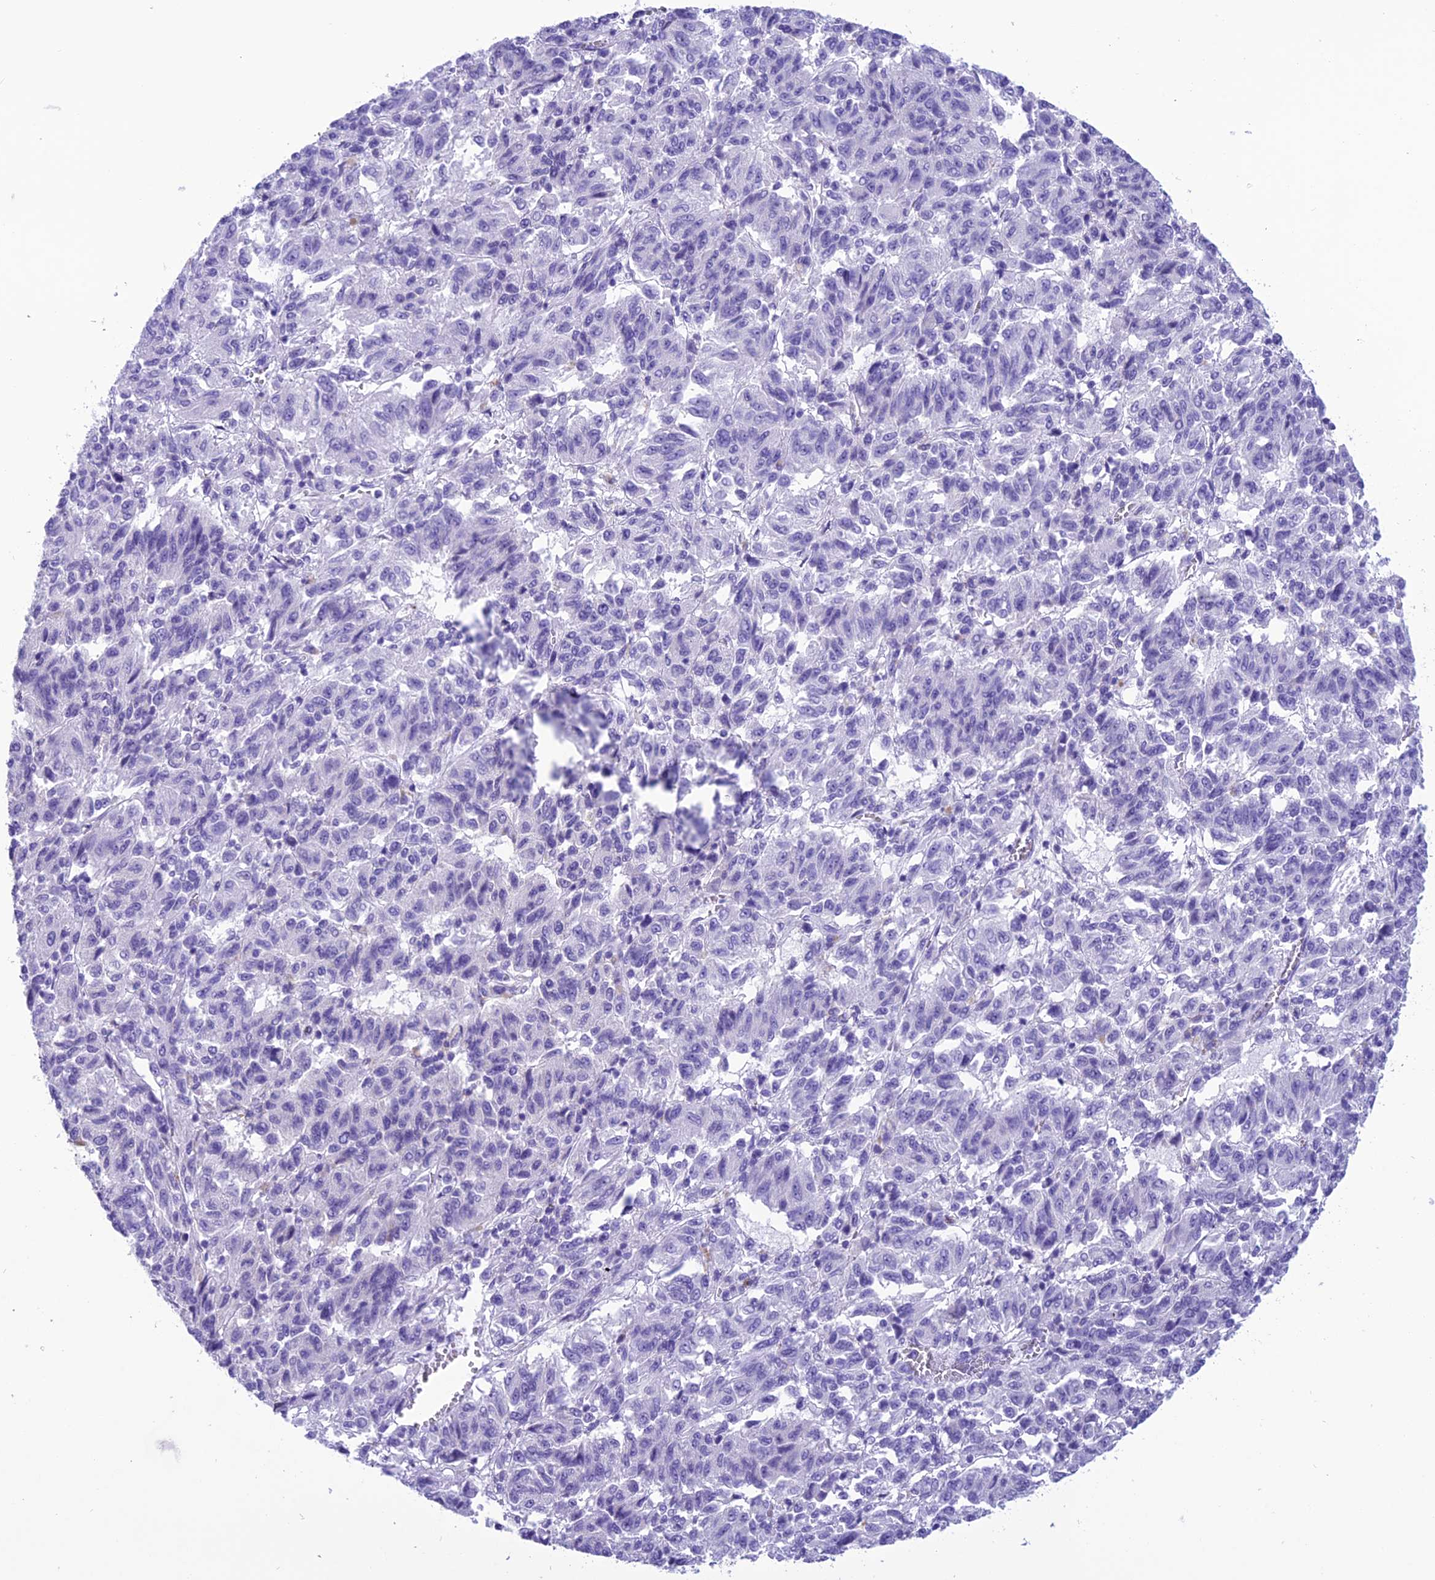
{"staining": {"intensity": "negative", "quantity": "none", "location": "none"}, "tissue": "melanoma", "cell_type": "Tumor cells", "image_type": "cancer", "snomed": [{"axis": "morphology", "description": "Malignant melanoma, Metastatic site"}, {"axis": "topography", "description": "Lung"}], "caption": "This is an immunohistochemistry micrograph of malignant melanoma (metastatic site). There is no staining in tumor cells.", "gene": "TRAM1L1", "patient": {"sex": "male", "age": 64}}